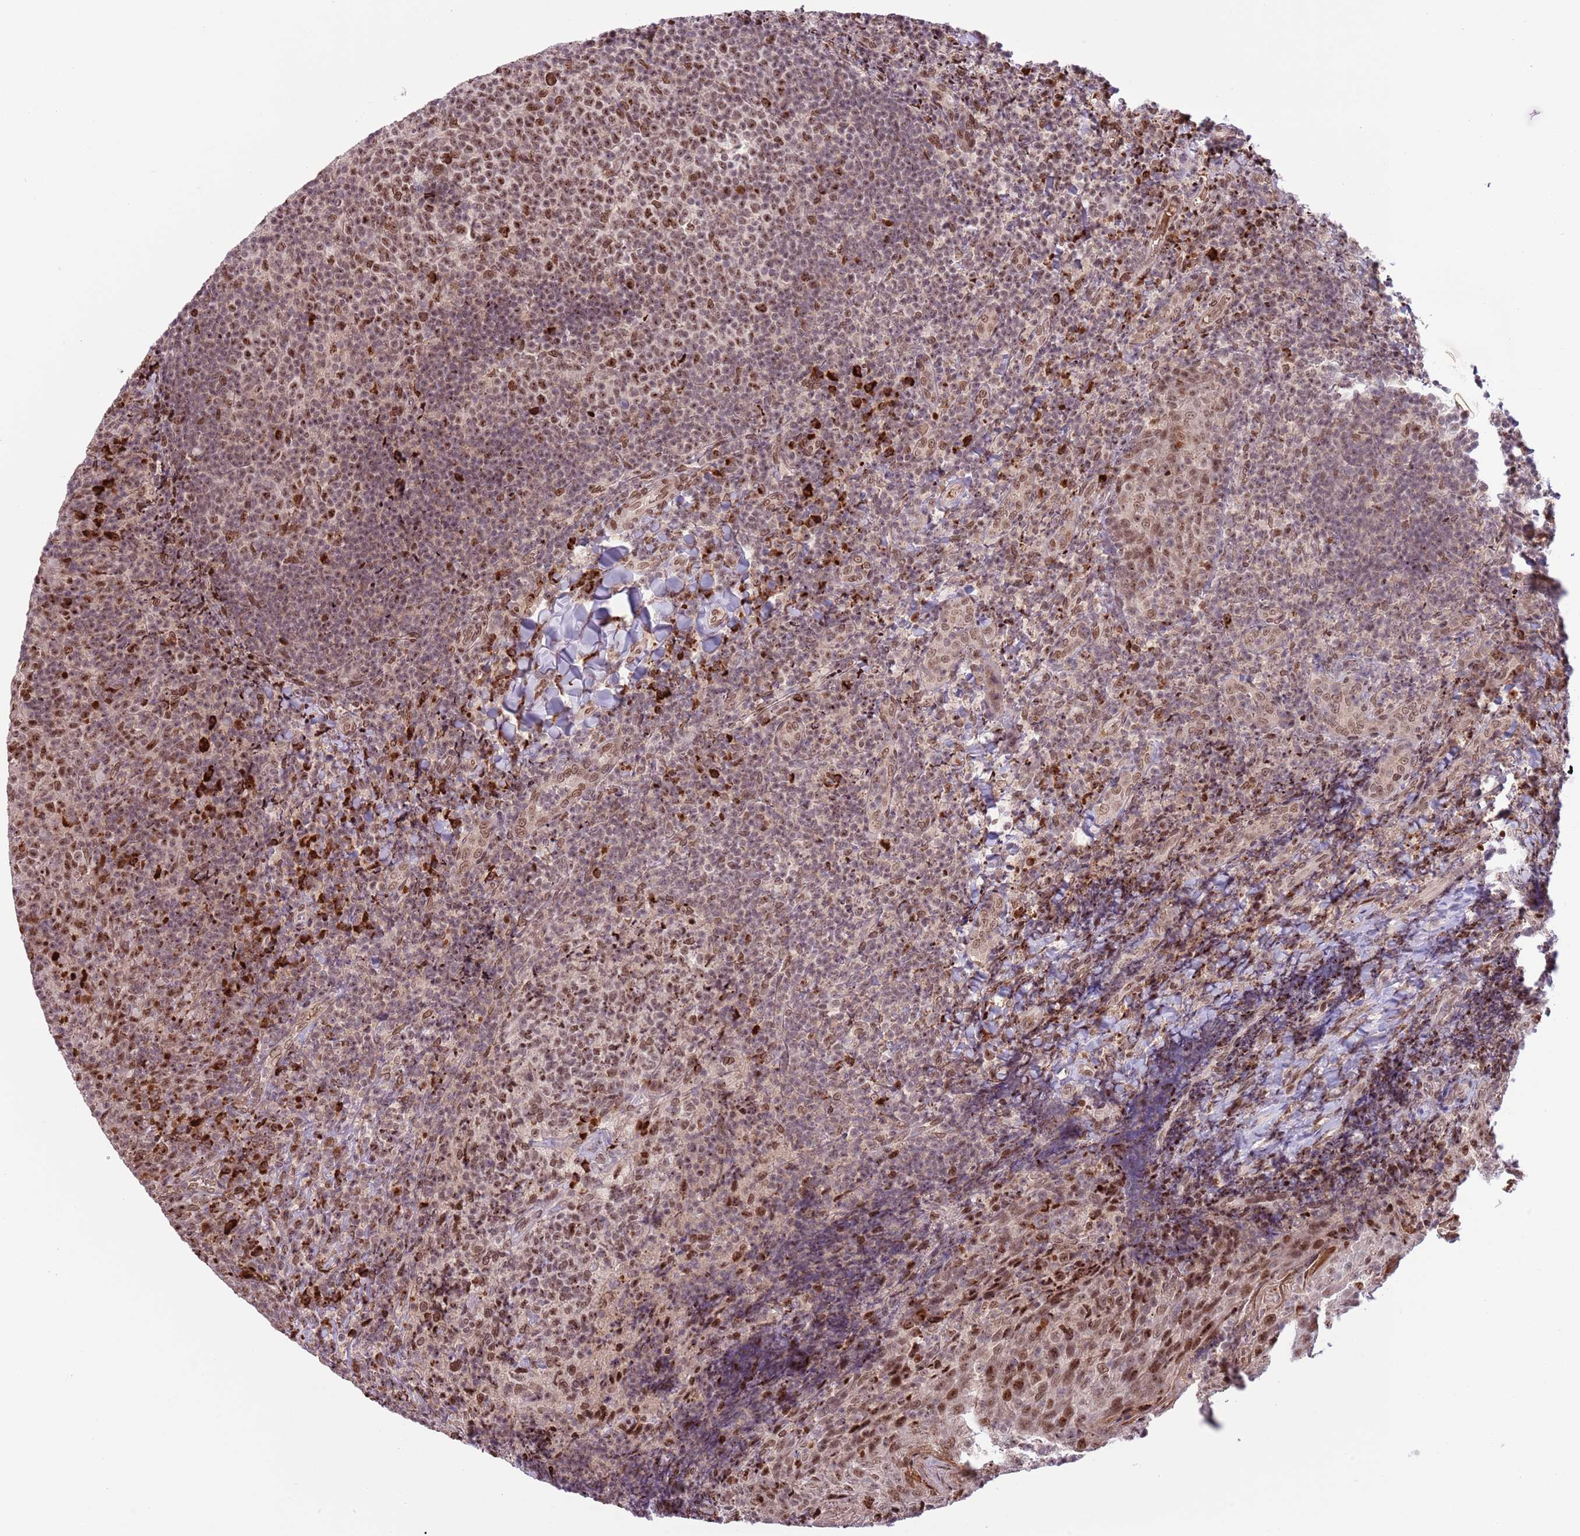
{"staining": {"intensity": "moderate", "quantity": ">75%", "location": "nuclear"}, "tissue": "tonsil", "cell_type": "Germinal center cells", "image_type": "normal", "snomed": [{"axis": "morphology", "description": "Normal tissue, NOS"}, {"axis": "topography", "description": "Tonsil"}], "caption": "Immunohistochemical staining of unremarkable human tonsil shows moderate nuclear protein staining in approximately >75% of germinal center cells.", "gene": "SIPA1L3", "patient": {"sex": "female", "age": 10}}